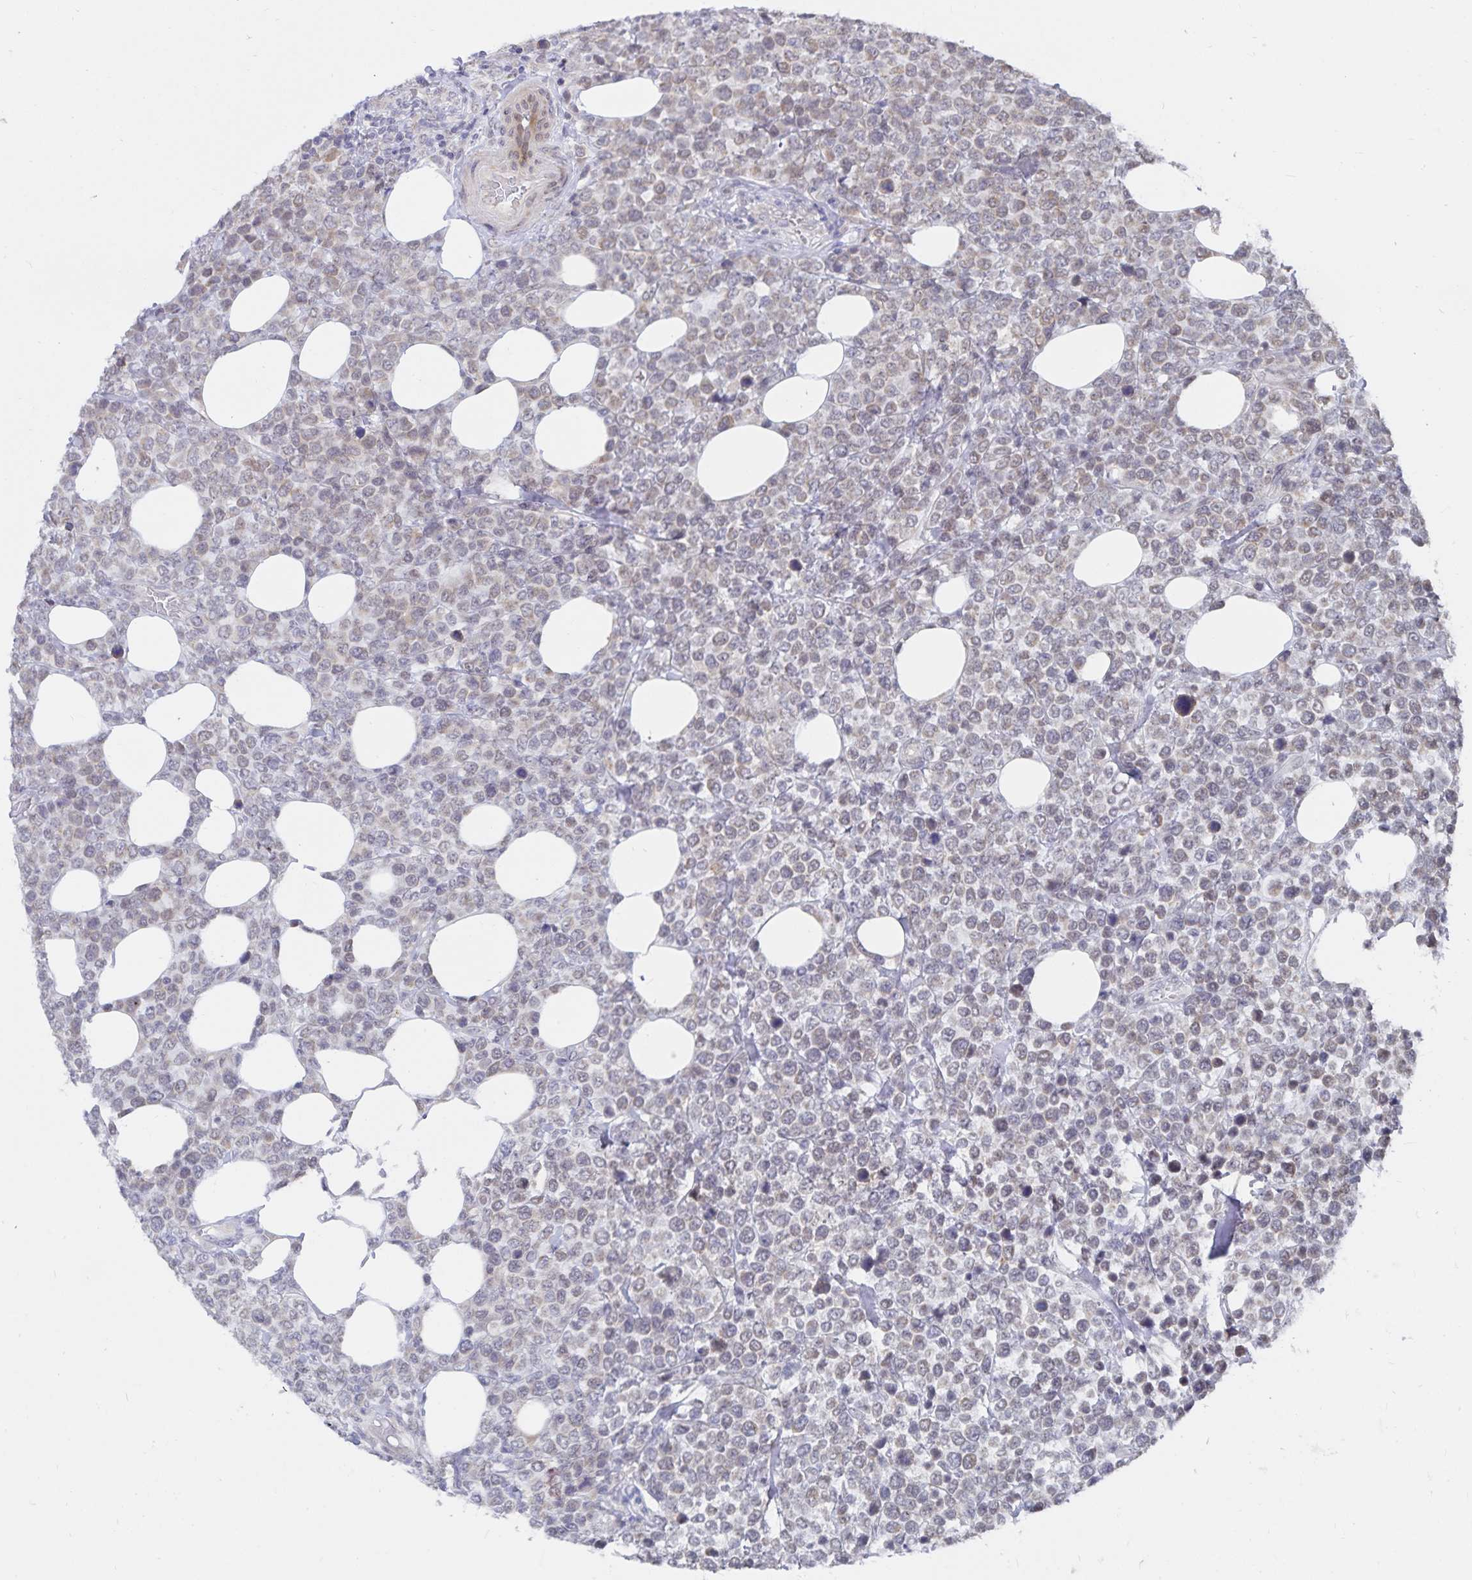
{"staining": {"intensity": "negative", "quantity": "none", "location": "none"}, "tissue": "lymphoma", "cell_type": "Tumor cells", "image_type": "cancer", "snomed": [{"axis": "morphology", "description": "Malignant lymphoma, non-Hodgkin's type, High grade"}, {"axis": "topography", "description": "Soft tissue"}], "caption": "Human malignant lymphoma, non-Hodgkin's type (high-grade) stained for a protein using immunohistochemistry (IHC) reveals no positivity in tumor cells.", "gene": "ATP2A2", "patient": {"sex": "female", "age": 56}}